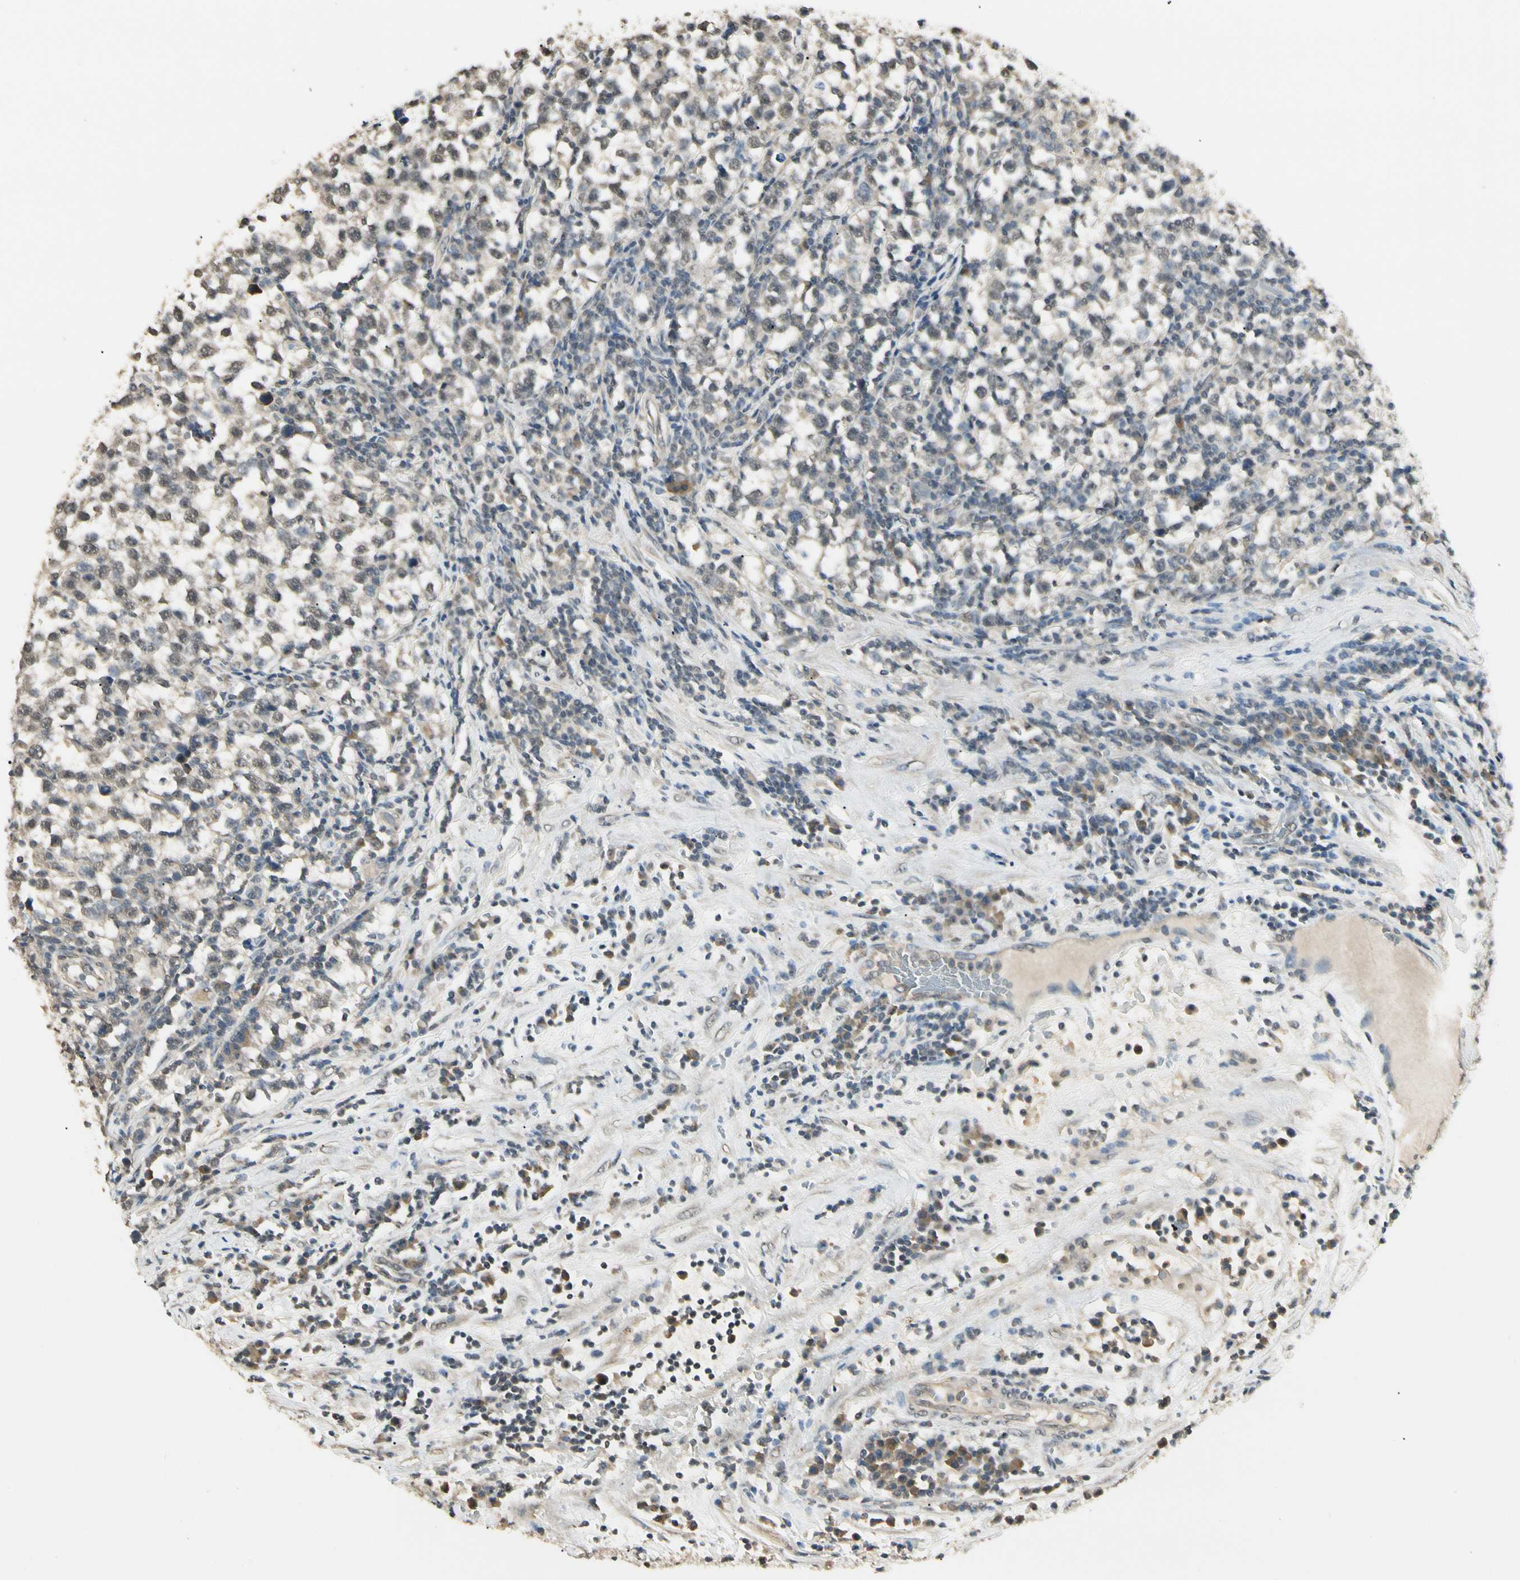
{"staining": {"intensity": "weak", "quantity": "25%-75%", "location": "cytoplasmic/membranous"}, "tissue": "testis cancer", "cell_type": "Tumor cells", "image_type": "cancer", "snomed": [{"axis": "morphology", "description": "Seminoma, NOS"}, {"axis": "topography", "description": "Testis"}], "caption": "There is low levels of weak cytoplasmic/membranous expression in tumor cells of seminoma (testis), as demonstrated by immunohistochemical staining (brown color).", "gene": "SGCA", "patient": {"sex": "male", "age": 43}}